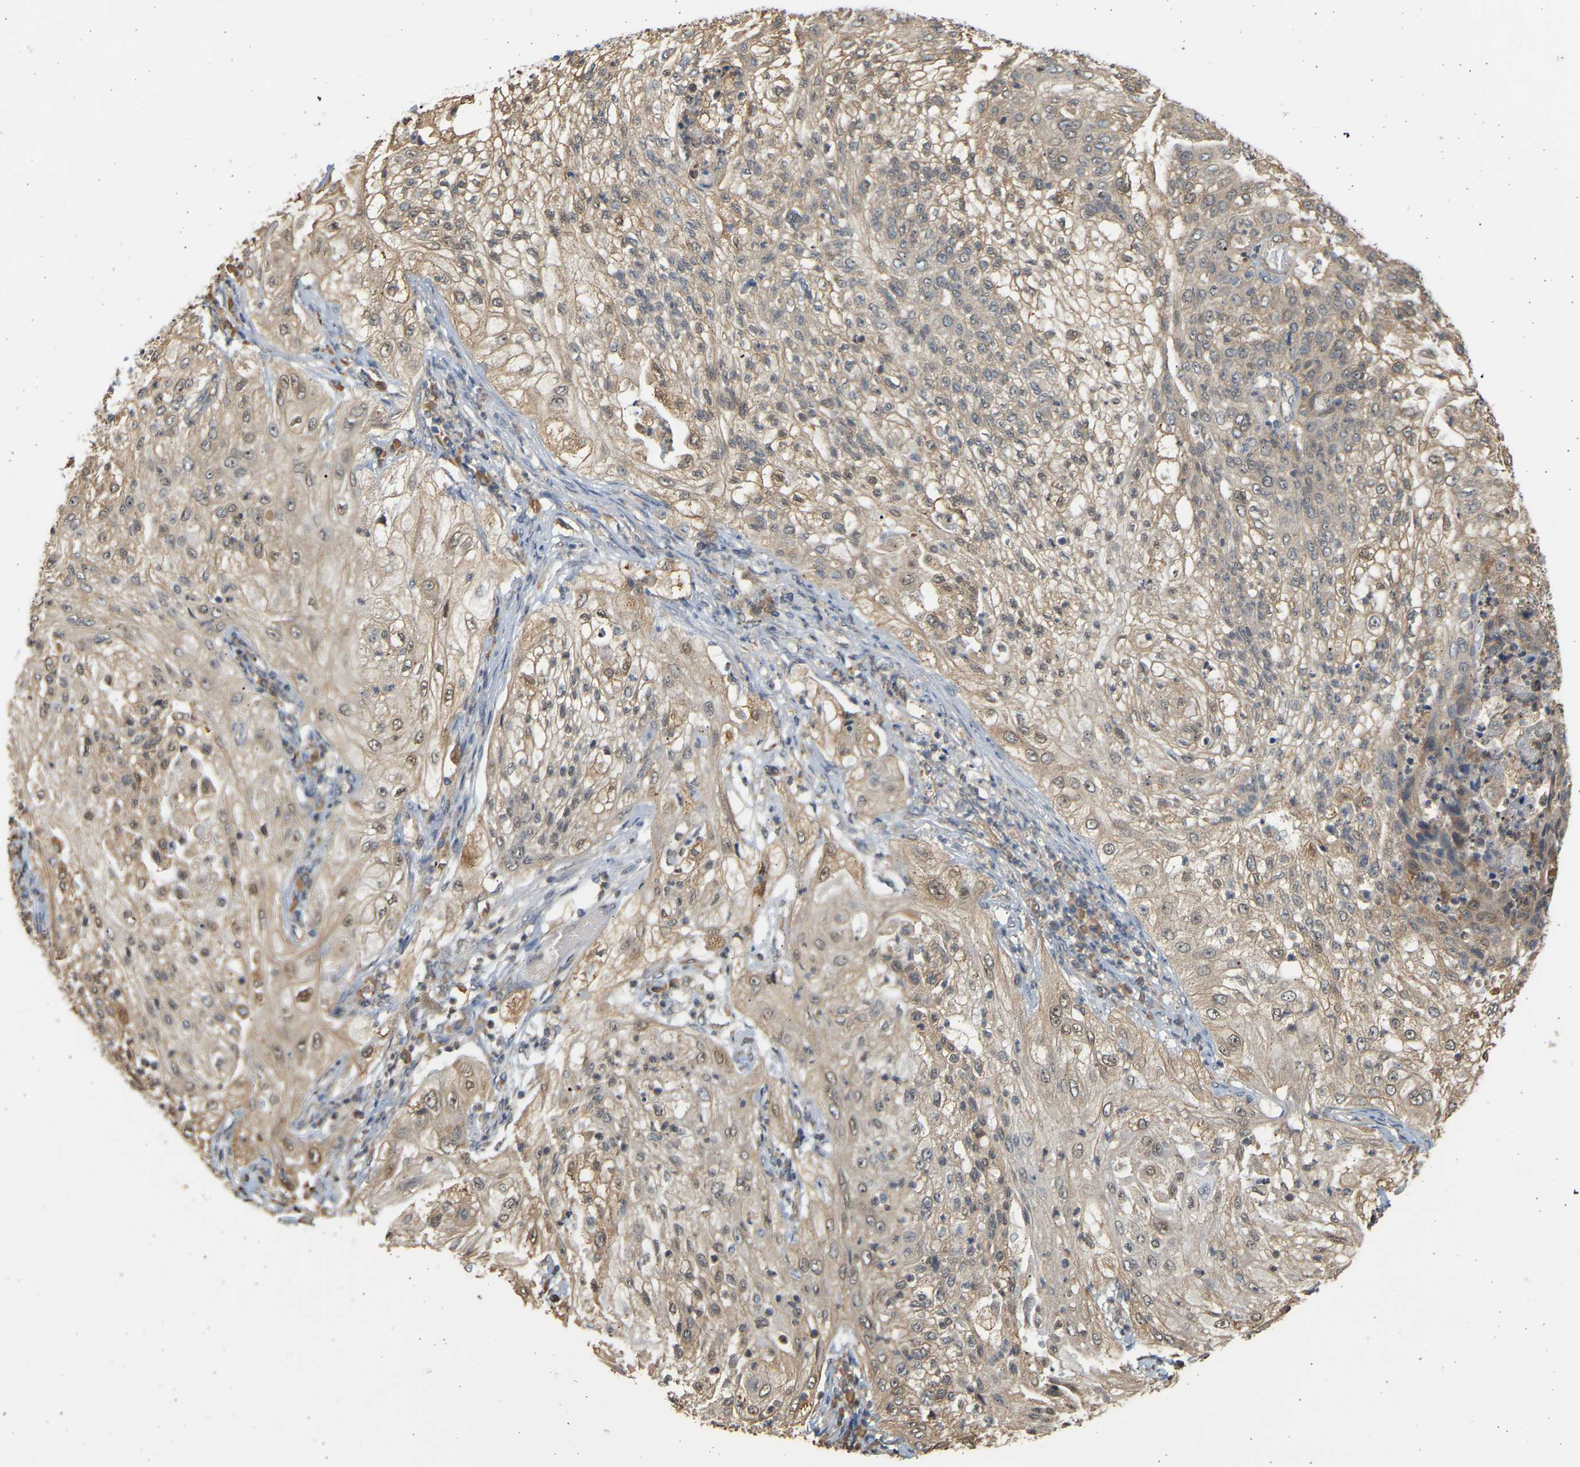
{"staining": {"intensity": "weak", "quantity": "<25%", "location": "cytoplasmic/membranous"}, "tissue": "lung cancer", "cell_type": "Tumor cells", "image_type": "cancer", "snomed": [{"axis": "morphology", "description": "Inflammation, NOS"}, {"axis": "morphology", "description": "Squamous cell carcinoma, NOS"}, {"axis": "topography", "description": "Lymph node"}, {"axis": "topography", "description": "Soft tissue"}, {"axis": "topography", "description": "Lung"}], "caption": "Tumor cells are negative for brown protein staining in lung squamous cell carcinoma.", "gene": "B4GALT6", "patient": {"sex": "male", "age": 66}}